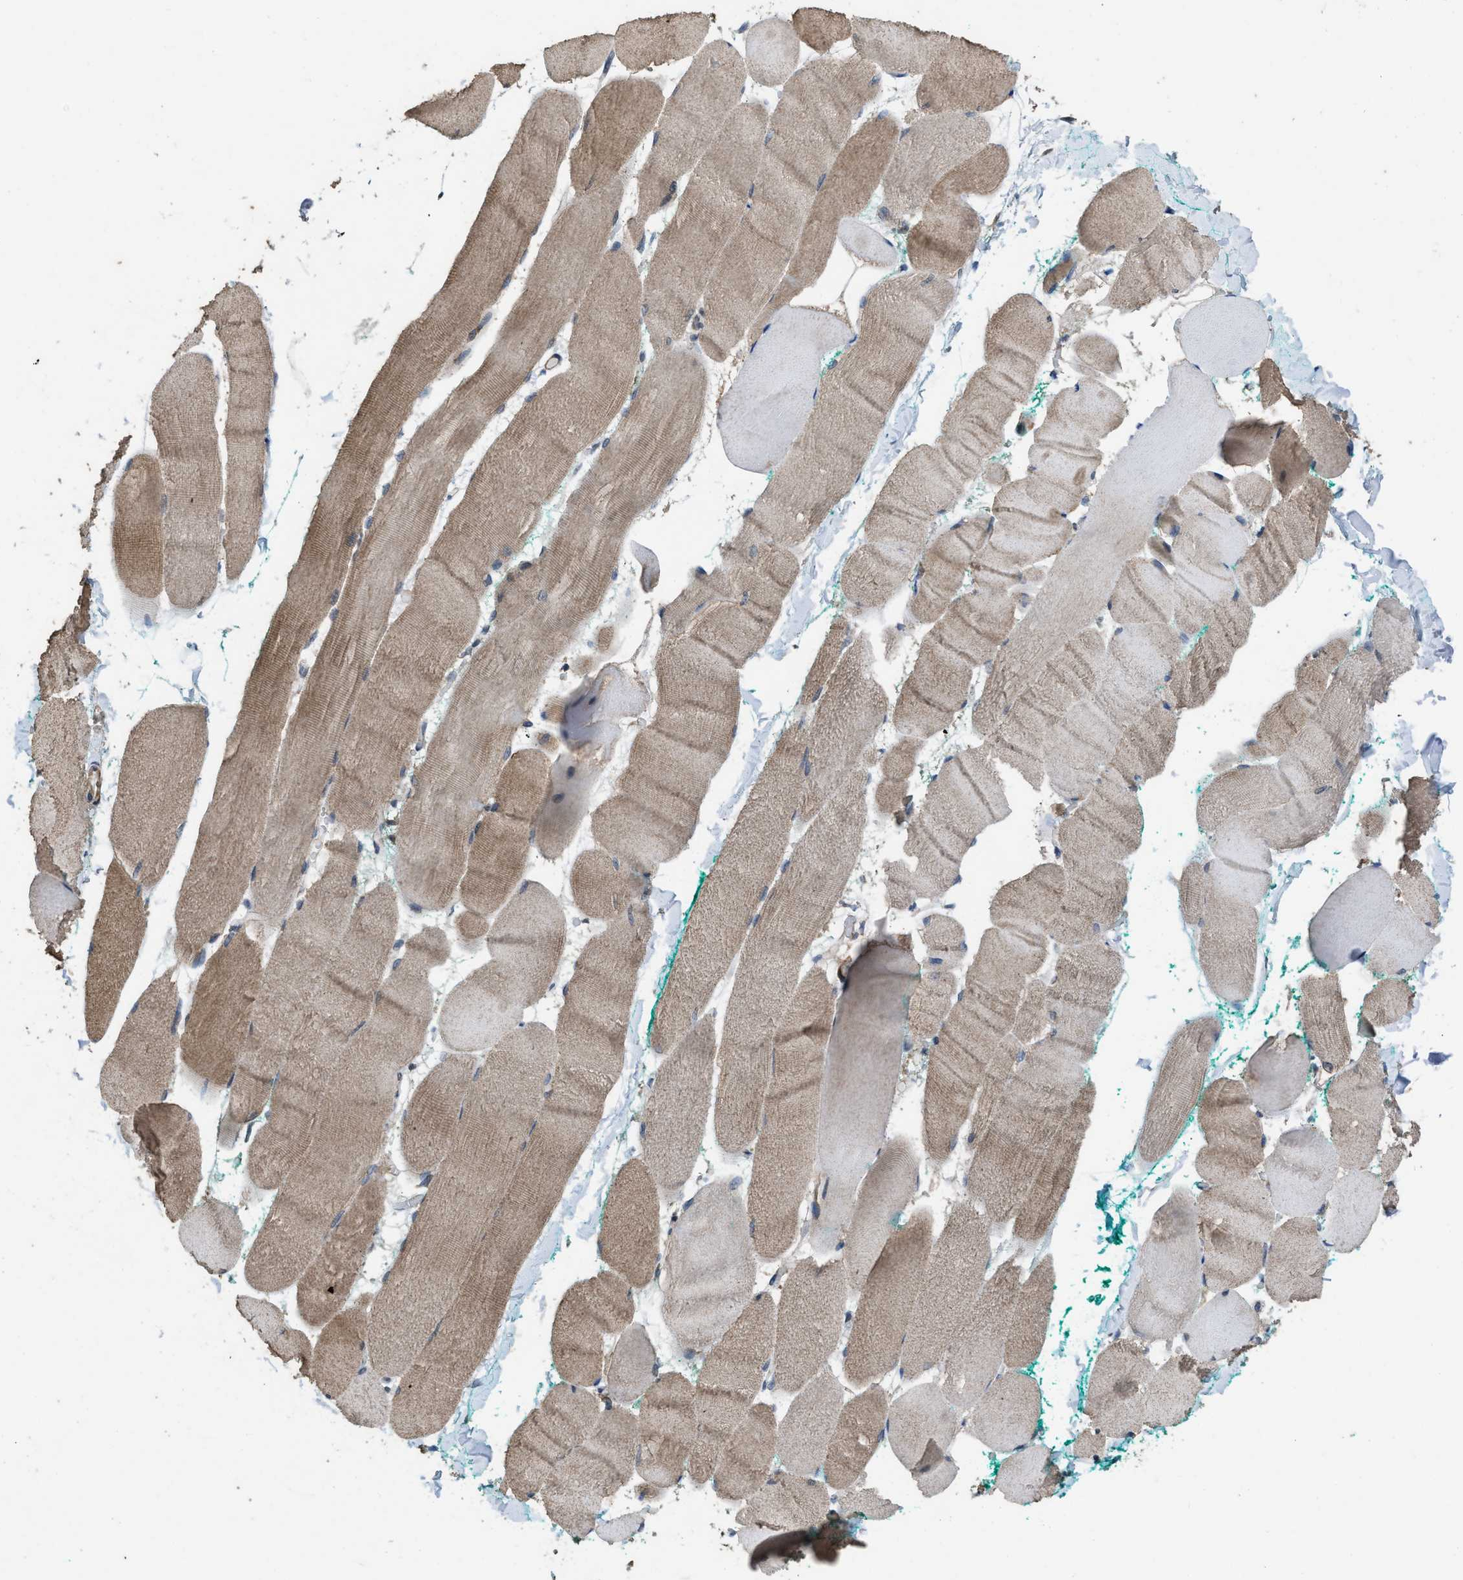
{"staining": {"intensity": "weak", "quantity": "25%-75%", "location": "cytoplasmic/membranous"}, "tissue": "skeletal muscle", "cell_type": "Myocytes", "image_type": "normal", "snomed": [{"axis": "morphology", "description": "Normal tissue, NOS"}, {"axis": "morphology", "description": "Squamous cell carcinoma, NOS"}, {"axis": "topography", "description": "Skeletal muscle"}], "caption": "A brown stain labels weak cytoplasmic/membranous staining of a protein in myocytes of normal skeletal muscle. The staining is performed using DAB brown chromogen to label protein expression. The nuclei are counter-stained blue using hematoxylin.", "gene": "ARL6", "patient": {"sex": "male", "age": 51}}